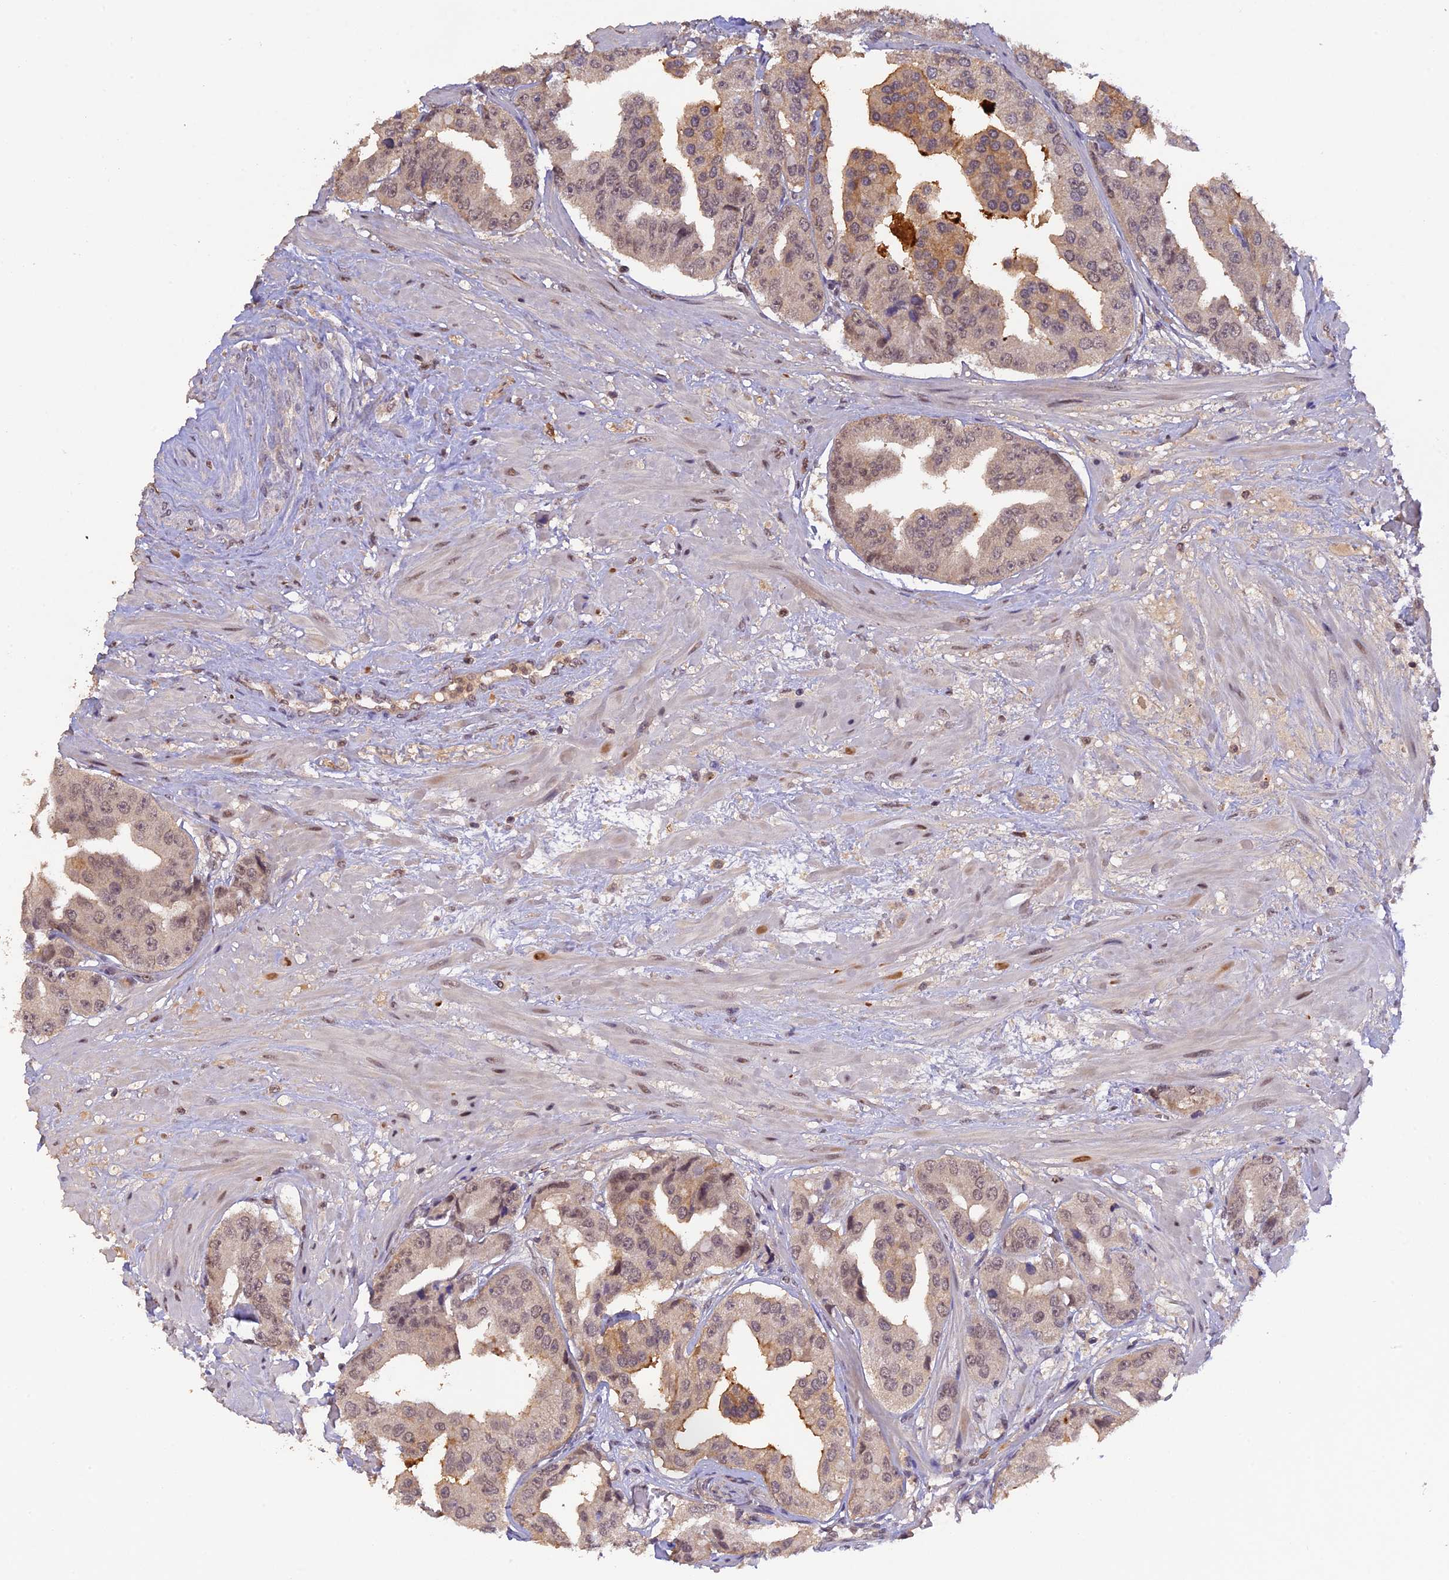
{"staining": {"intensity": "weak", "quantity": "<25%", "location": "cytoplasmic/membranous,nuclear"}, "tissue": "prostate cancer", "cell_type": "Tumor cells", "image_type": "cancer", "snomed": [{"axis": "morphology", "description": "Adenocarcinoma, High grade"}, {"axis": "topography", "description": "Prostate"}], "caption": "An immunohistochemistry (IHC) image of prostate cancer (adenocarcinoma (high-grade)) is shown. There is no staining in tumor cells of prostate cancer (adenocarcinoma (high-grade)). (DAB immunohistochemistry visualized using brightfield microscopy, high magnification).", "gene": "ZNF436", "patient": {"sex": "male", "age": 63}}